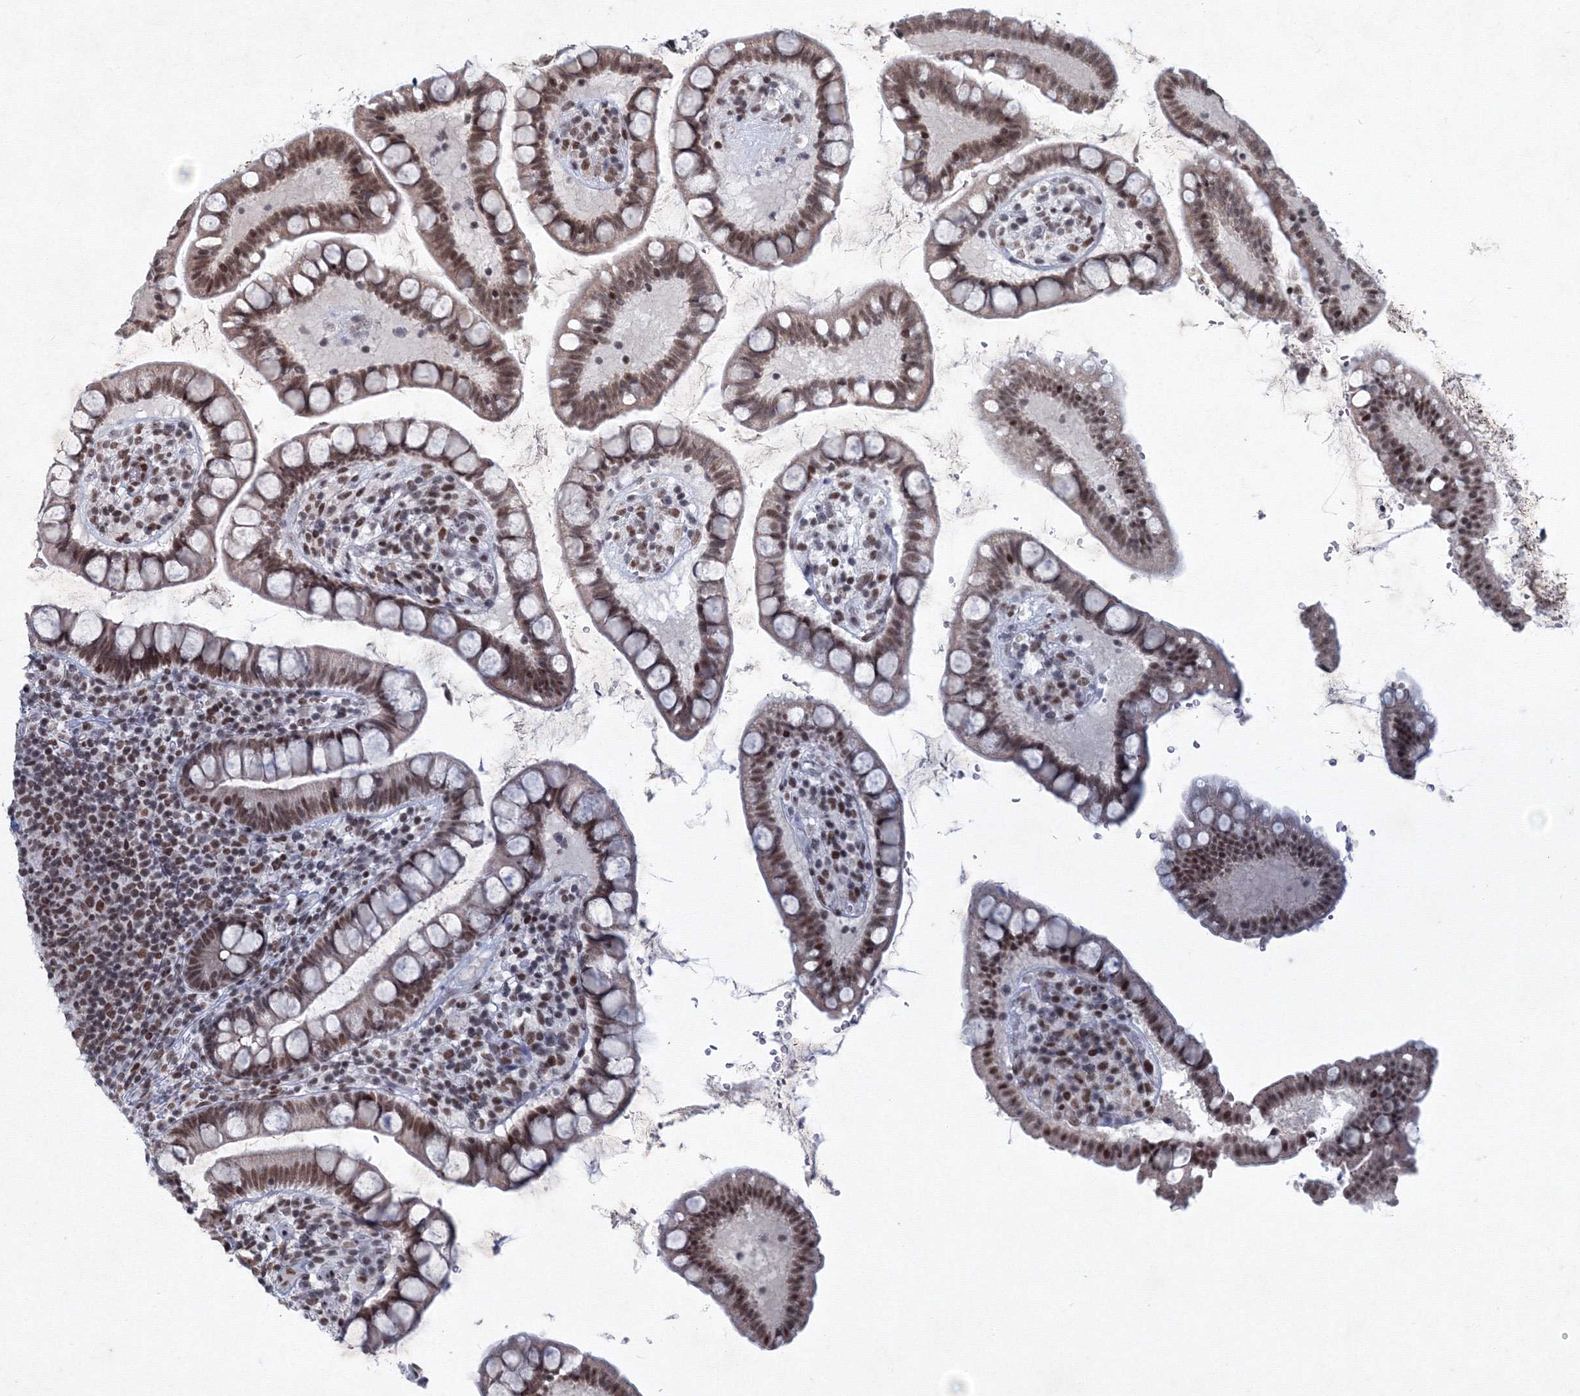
{"staining": {"intensity": "moderate", "quantity": "25%-75%", "location": "nuclear"}, "tissue": "small intestine", "cell_type": "Glandular cells", "image_type": "normal", "snomed": [{"axis": "morphology", "description": "Normal tissue, NOS"}, {"axis": "topography", "description": "Small intestine"}], "caption": "Protein expression analysis of benign small intestine shows moderate nuclear positivity in approximately 25%-75% of glandular cells.", "gene": "SF3B6", "patient": {"sex": "female", "age": 84}}